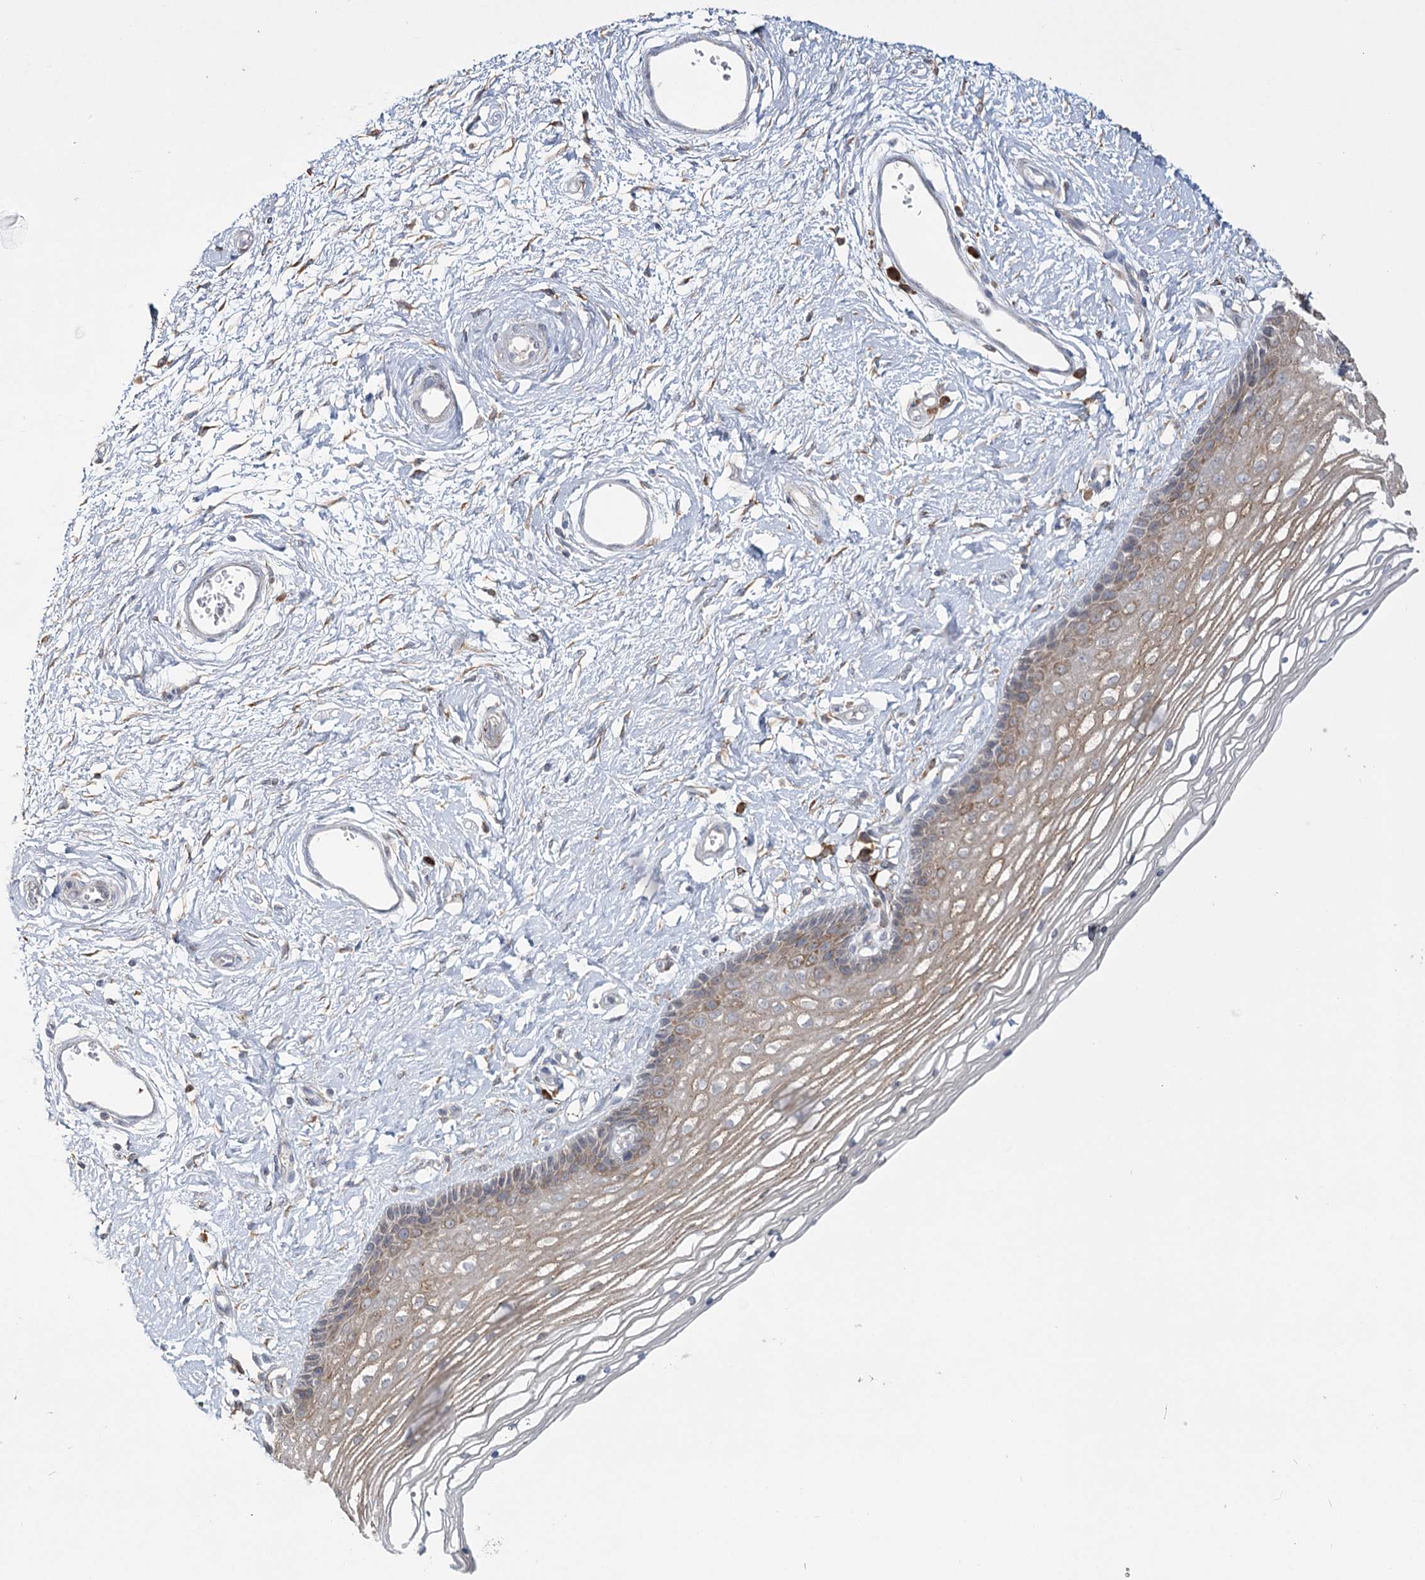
{"staining": {"intensity": "weak", "quantity": "25%-75%", "location": "cytoplasmic/membranous"}, "tissue": "vagina", "cell_type": "Squamous epithelial cells", "image_type": "normal", "snomed": [{"axis": "morphology", "description": "Normal tissue, NOS"}, {"axis": "topography", "description": "Vagina"}], "caption": "Immunohistochemistry (IHC) photomicrograph of normal human vagina stained for a protein (brown), which demonstrates low levels of weak cytoplasmic/membranous positivity in approximately 25%-75% of squamous epithelial cells.", "gene": "ZCCHC9", "patient": {"sex": "female", "age": 46}}